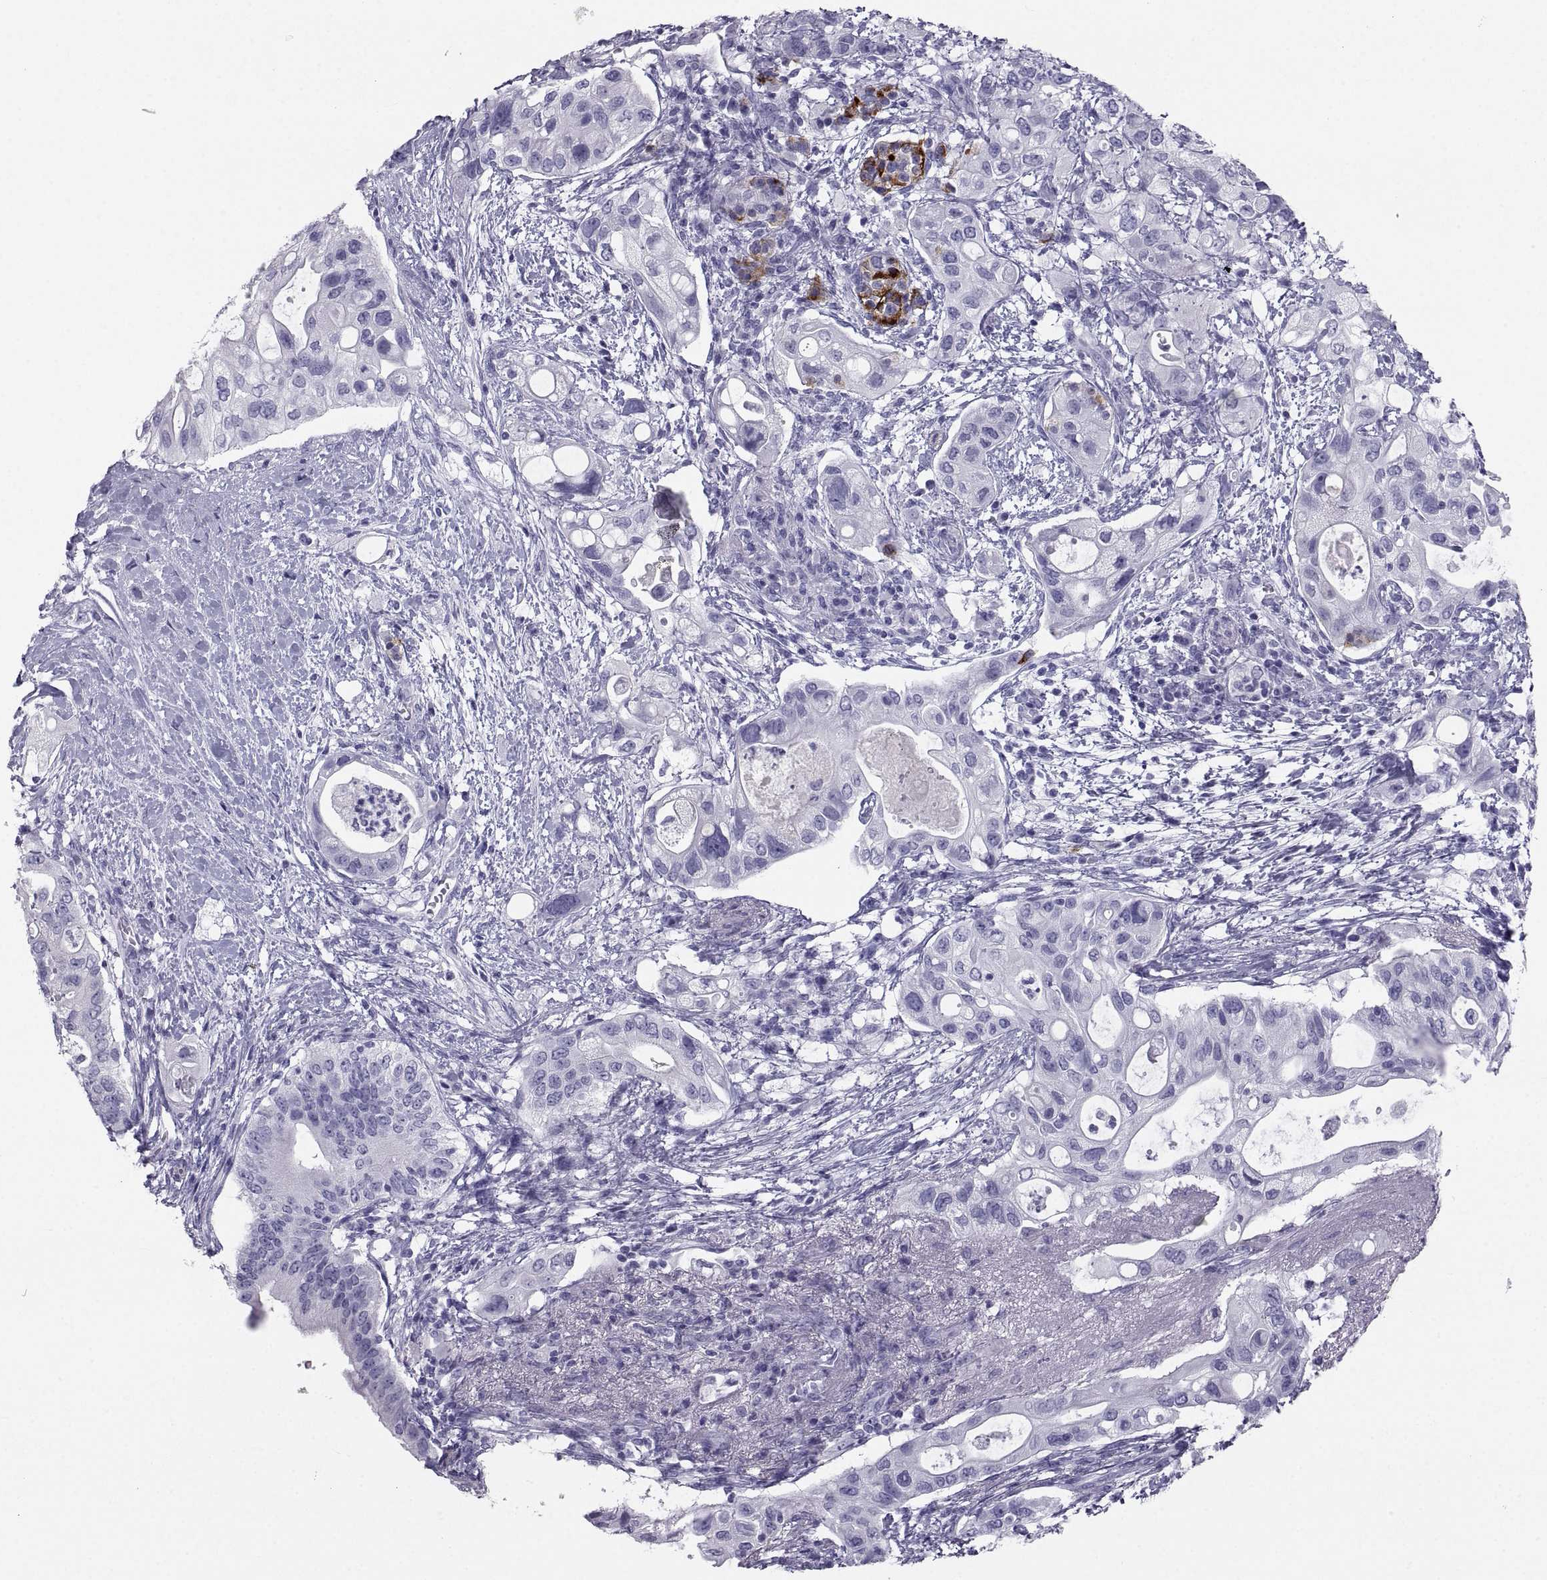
{"staining": {"intensity": "negative", "quantity": "none", "location": "none"}, "tissue": "pancreatic cancer", "cell_type": "Tumor cells", "image_type": "cancer", "snomed": [{"axis": "morphology", "description": "Adenocarcinoma, NOS"}, {"axis": "topography", "description": "Pancreas"}], "caption": "Tumor cells show no significant protein positivity in pancreatic cancer.", "gene": "PCSK1N", "patient": {"sex": "female", "age": 72}}